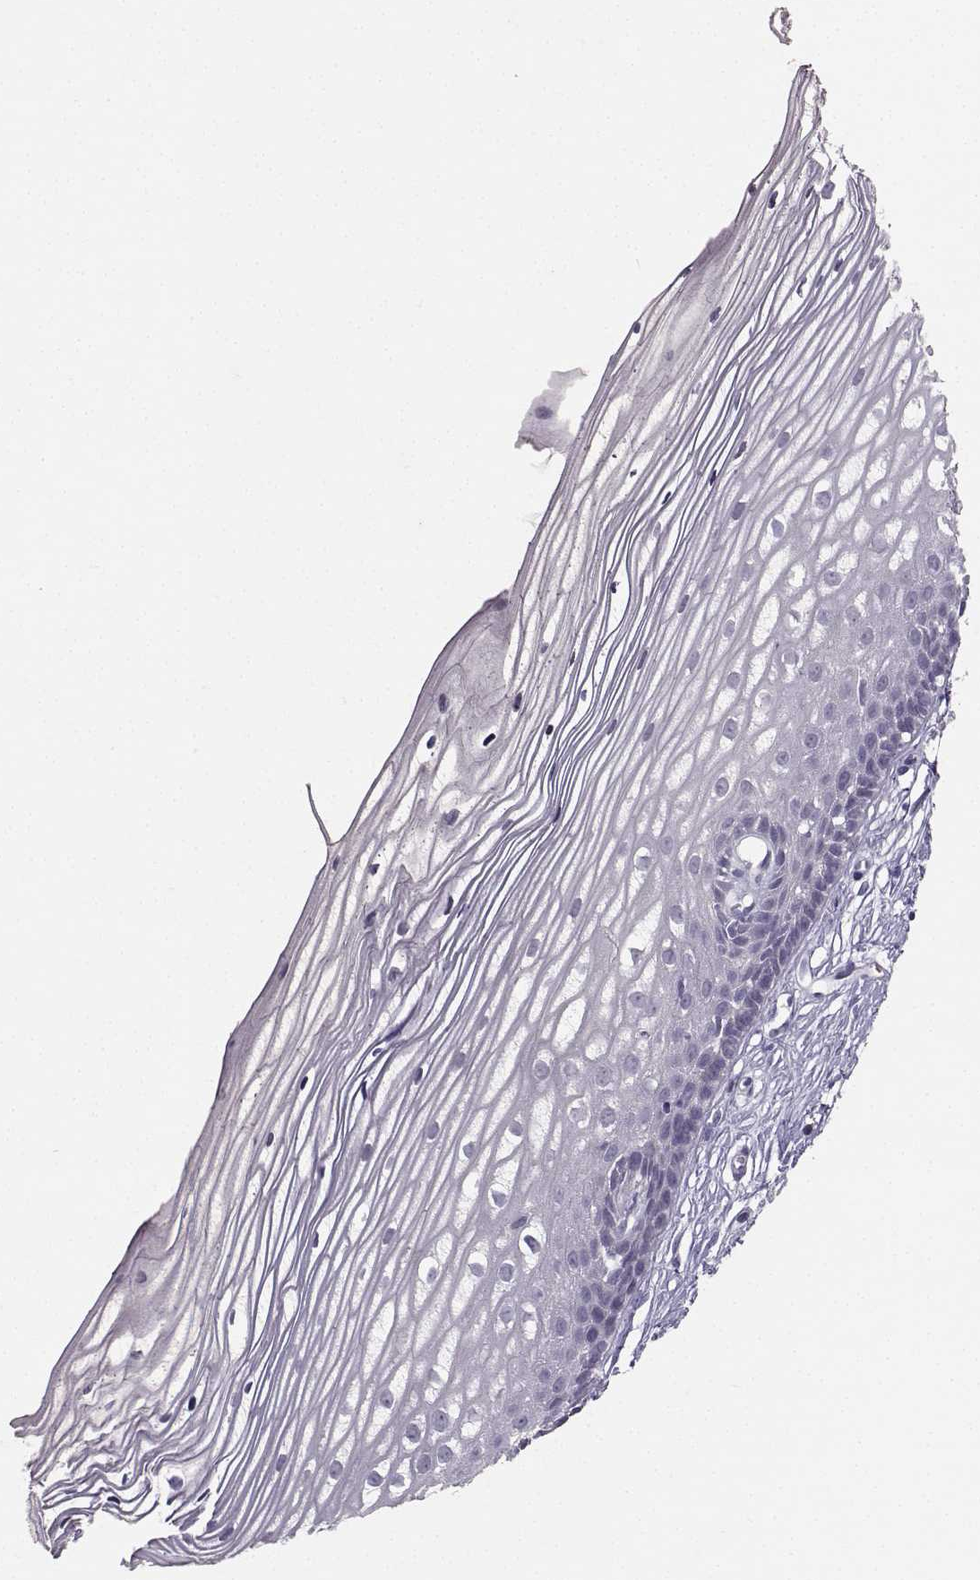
{"staining": {"intensity": "negative", "quantity": "none", "location": "none"}, "tissue": "cervix", "cell_type": "Glandular cells", "image_type": "normal", "snomed": [{"axis": "morphology", "description": "Normal tissue, NOS"}, {"axis": "topography", "description": "Cervix"}], "caption": "This is an immunohistochemistry histopathology image of normal cervix. There is no staining in glandular cells.", "gene": "PKP2", "patient": {"sex": "female", "age": 40}}